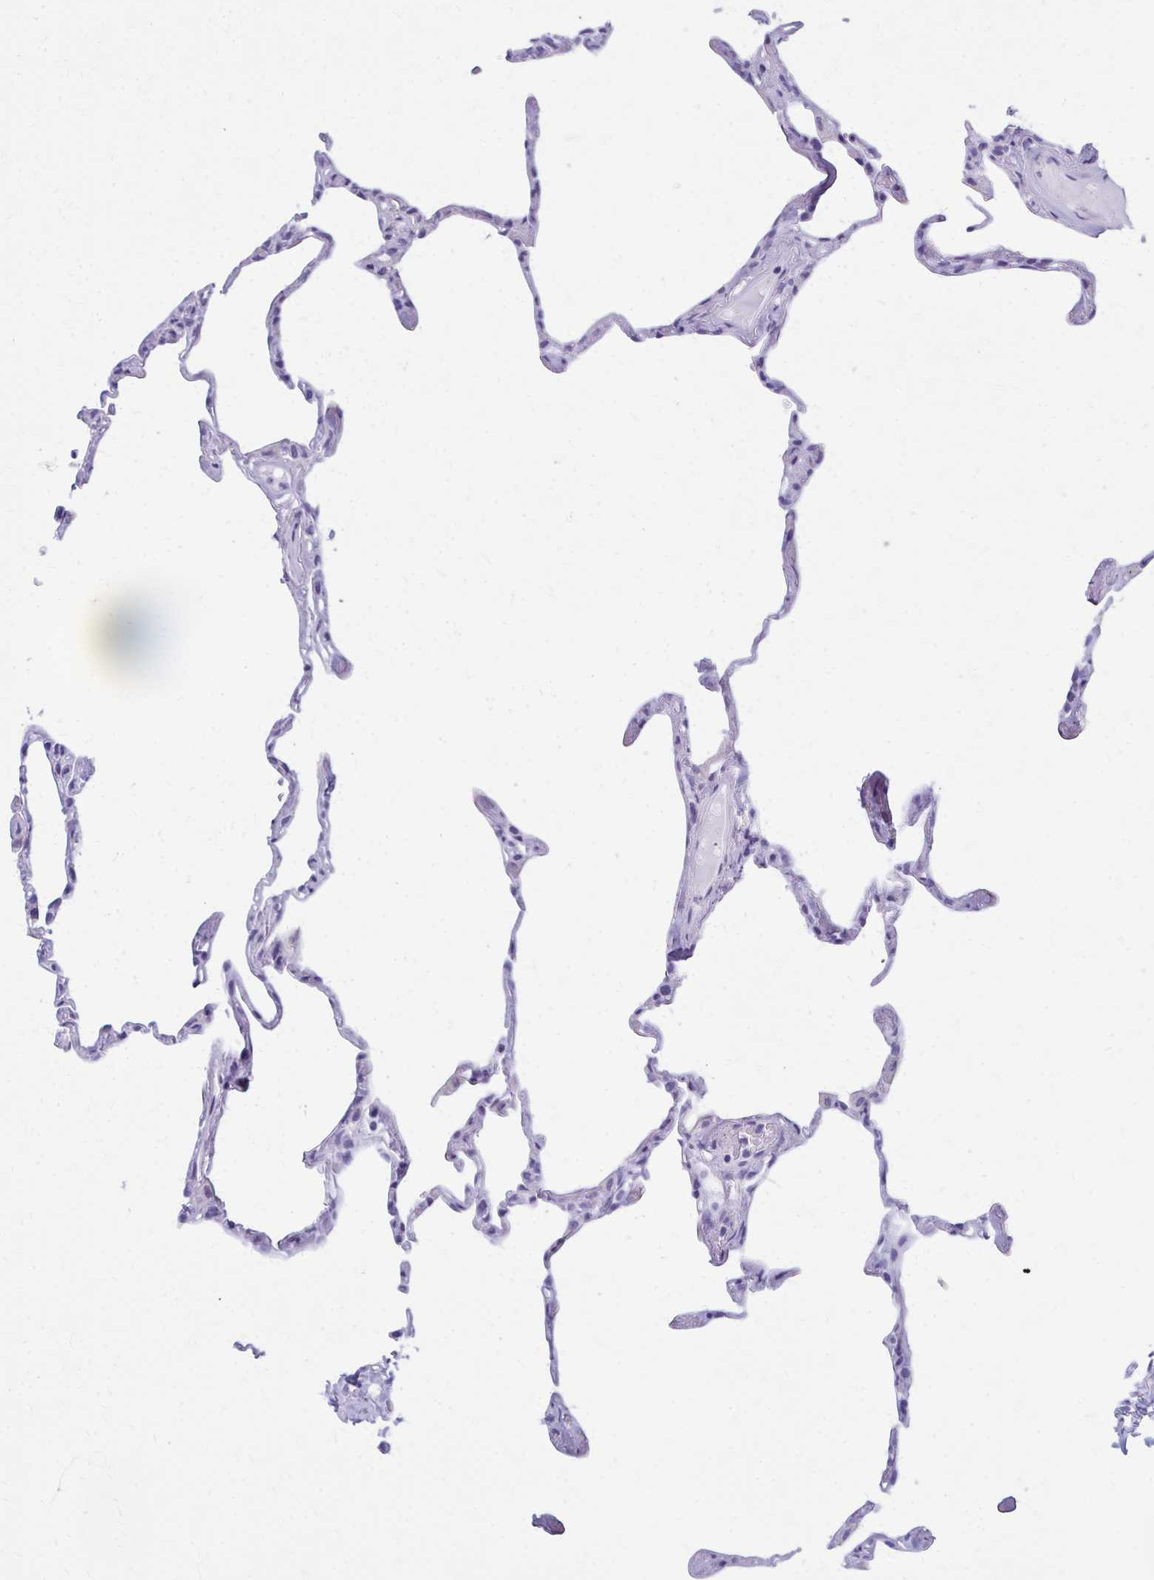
{"staining": {"intensity": "negative", "quantity": "none", "location": "none"}, "tissue": "lung", "cell_type": "Alveolar cells", "image_type": "normal", "snomed": [{"axis": "morphology", "description": "Normal tissue, NOS"}, {"axis": "topography", "description": "Lung"}], "caption": "DAB (3,3'-diaminobenzidine) immunohistochemical staining of benign lung demonstrates no significant staining in alveolar cells. (Immunohistochemistry (ihc), brightfield microscopy, high magnification).", "gene": "MPLKIP", "patient": {"sex": "male", "age": 65}}